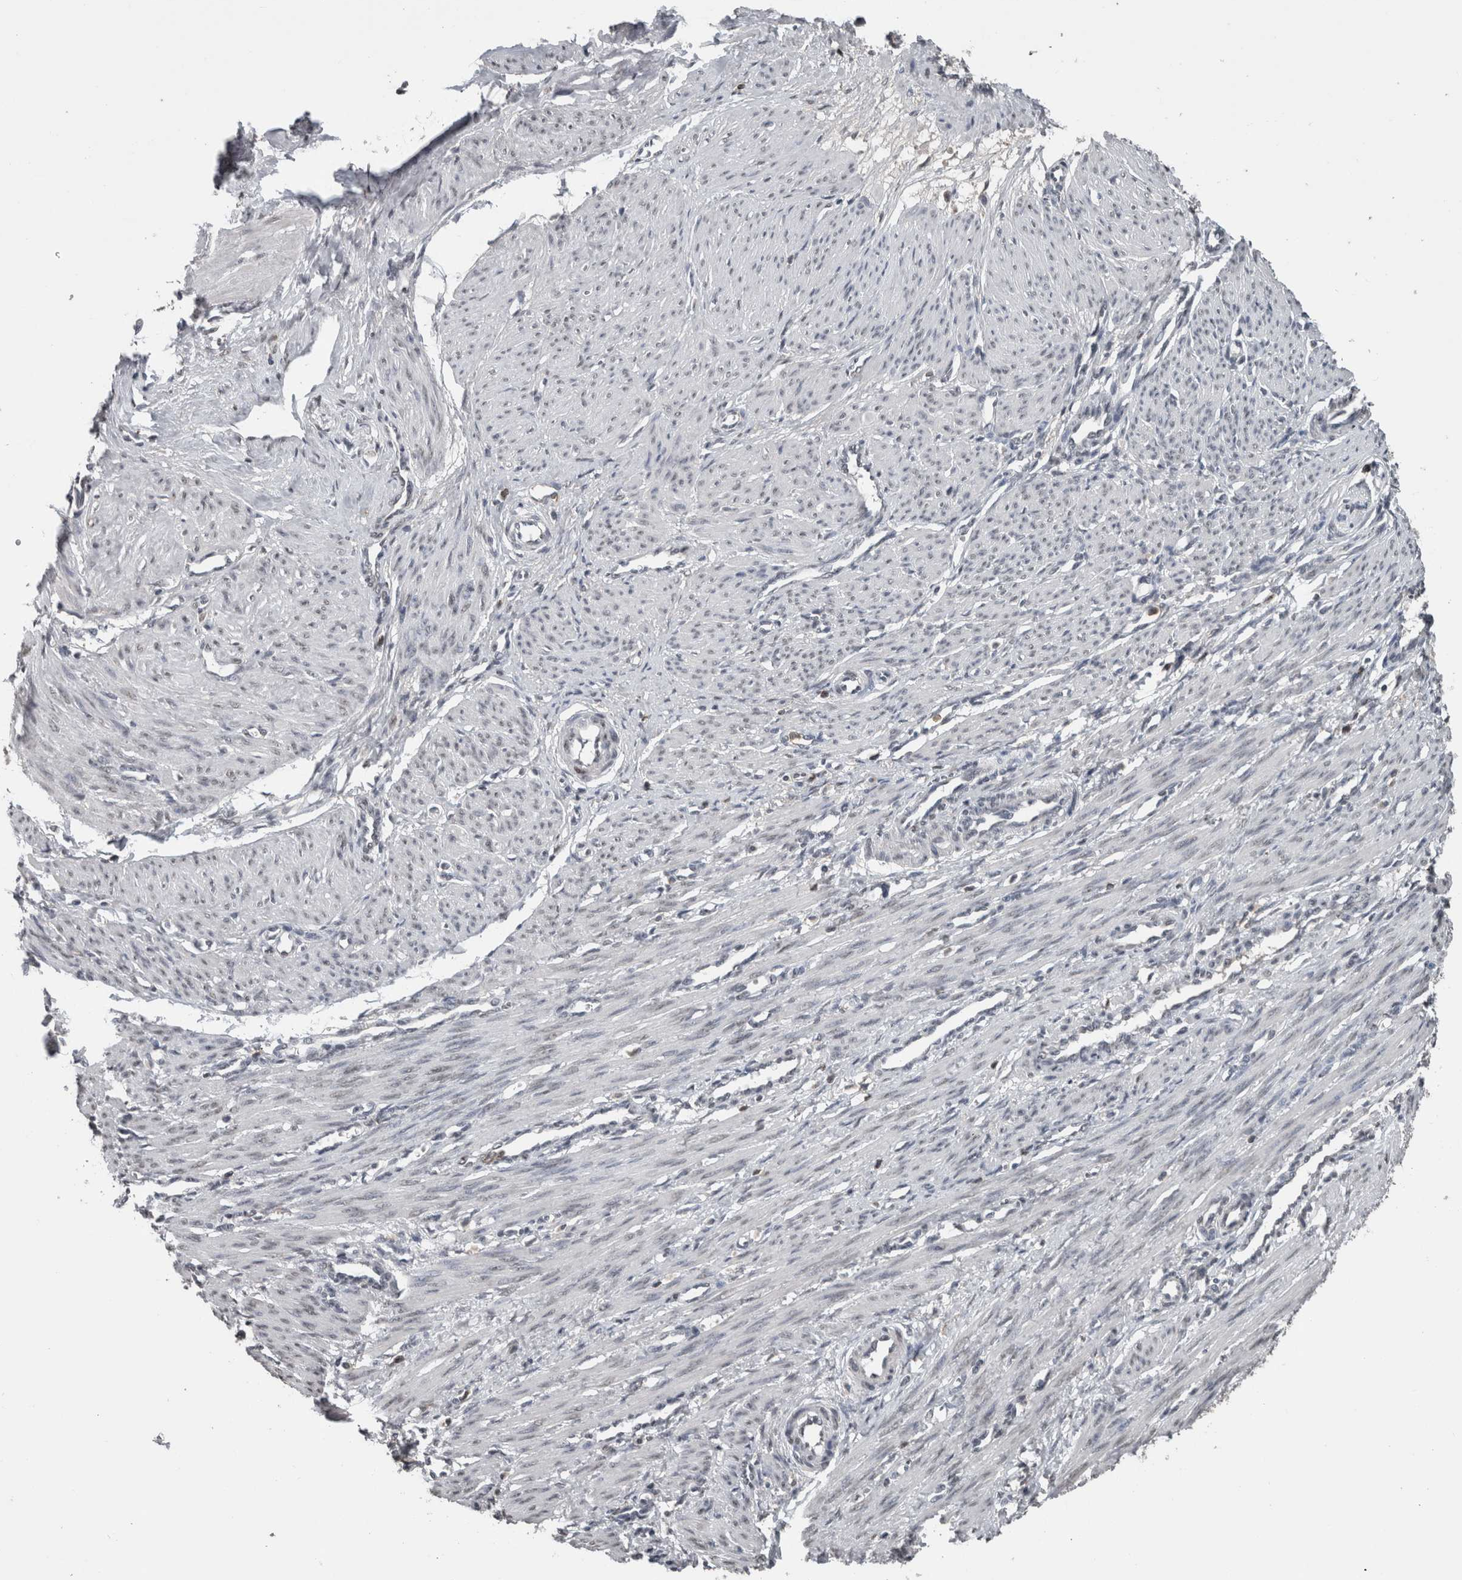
{"staining": {"intensity": "negative", "quantity": "none", "location": "none"}, "tissue": "smooth muscle", "cell_type": "Smooth muscle cells", "image_type": "normal", "snomed": [{"axis": "morphology", "description": "Normal tissue, NOS"}, {"axis": "topography", "description": "Endometrium"}], "caption": "The micrograph demonstrates no significant staining in smooth muscle cells of smooth muscle. The staining was performed using DAB (3,3'-diaminobenzidine) to visualize the protein expression in brown, while the nuclei were stained in blue with hematoxylin (Magnification: 20x).", "gene": "MAFF", "patient": {"sex": "female", "age": 33}}